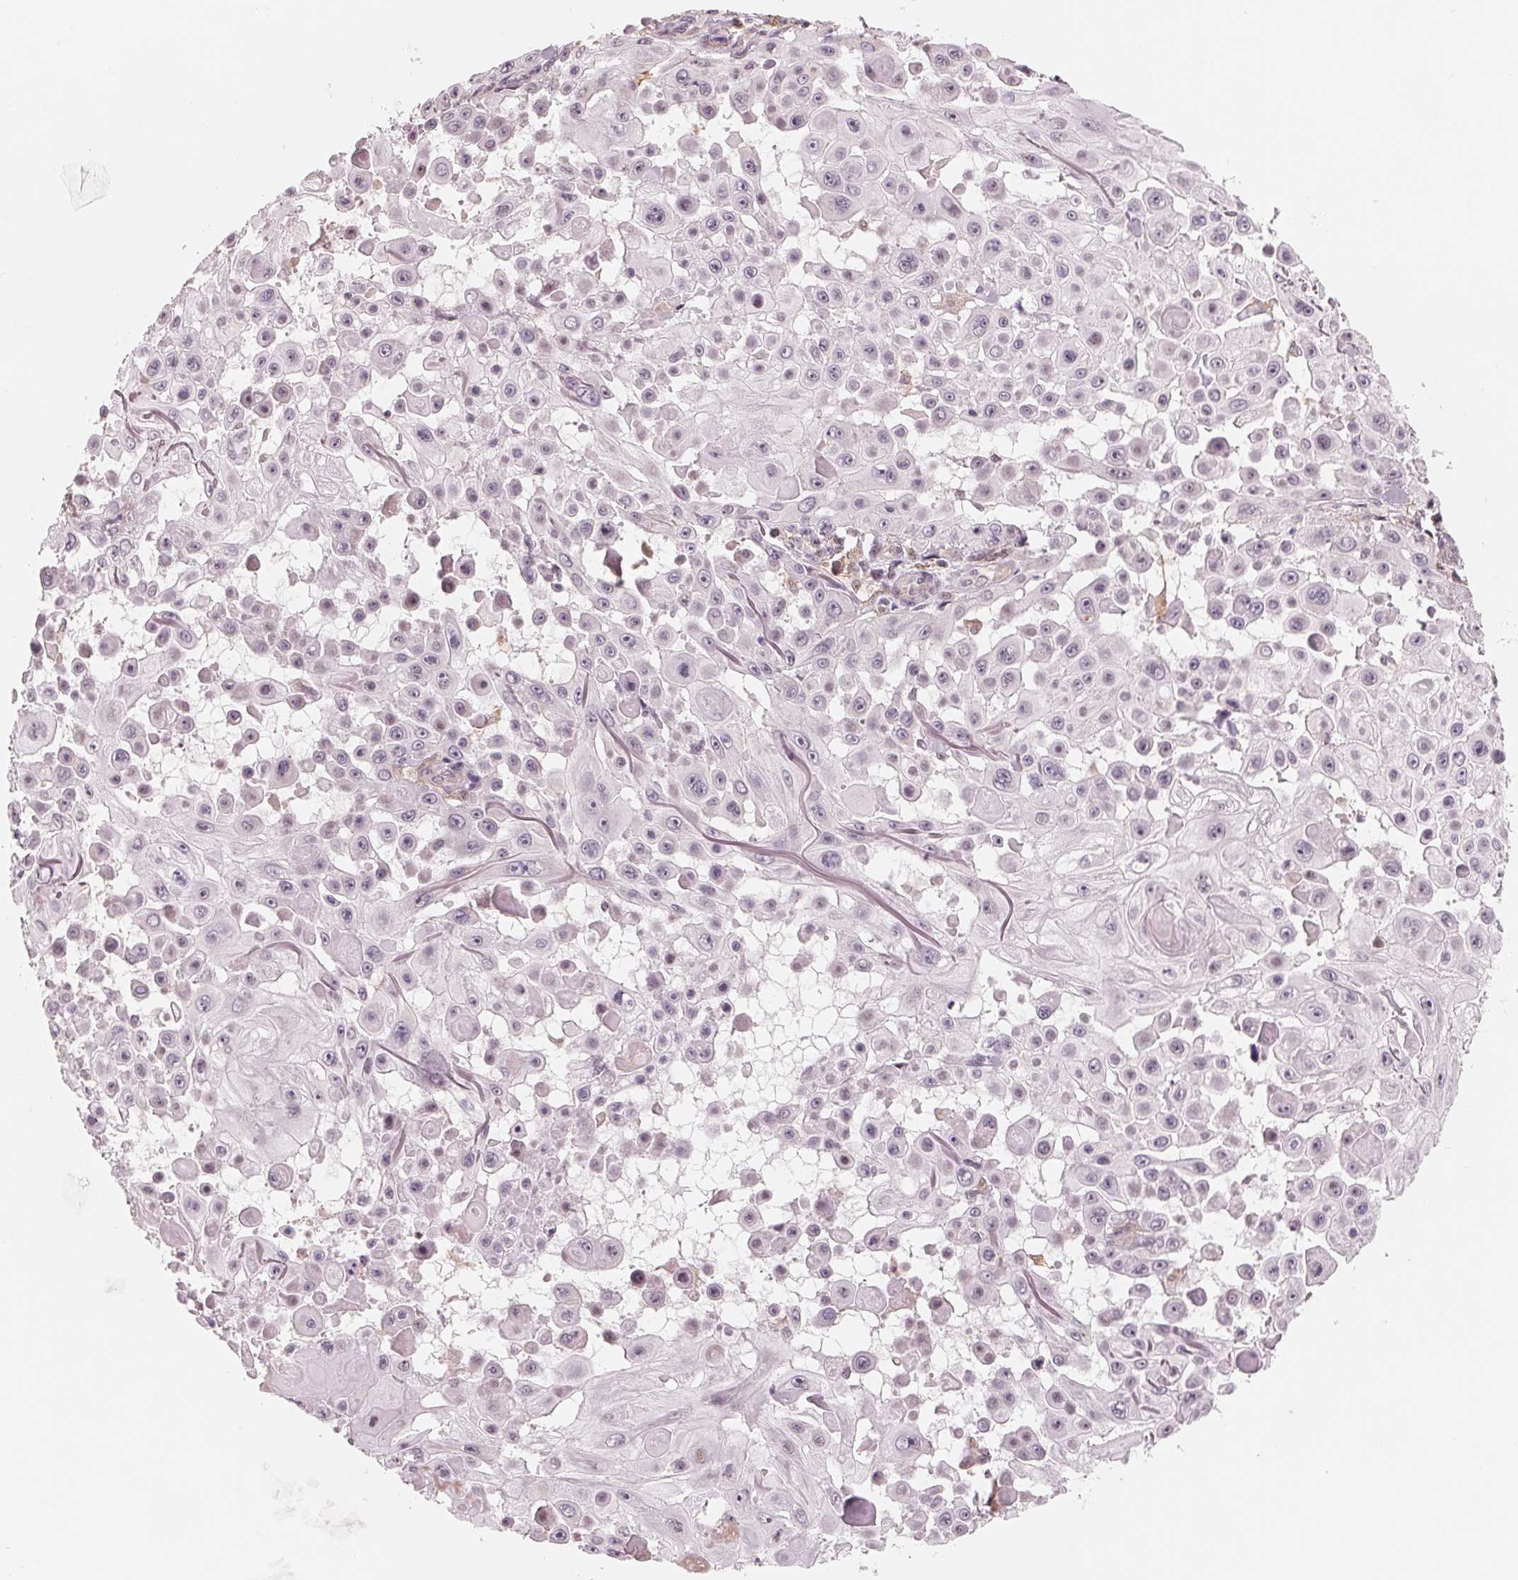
{"staining": {"intensity": "negative", "quantity": "none", "location": "none"}, "tissue": "skin cancer", "cell_type": "Tumor cells", "image_type": "cancer", "snomed": [{"axis": "morphology", "description": "Squamous cell carcinoma, NOS"}, {"axis": "topography", "description": "Skin"}], "caption": "Tumor cells are negative for protein expression in human squamous cell carcinoma (skin).", "gene": "IL9R", "patient": {"sex": "male", "age": 91}}